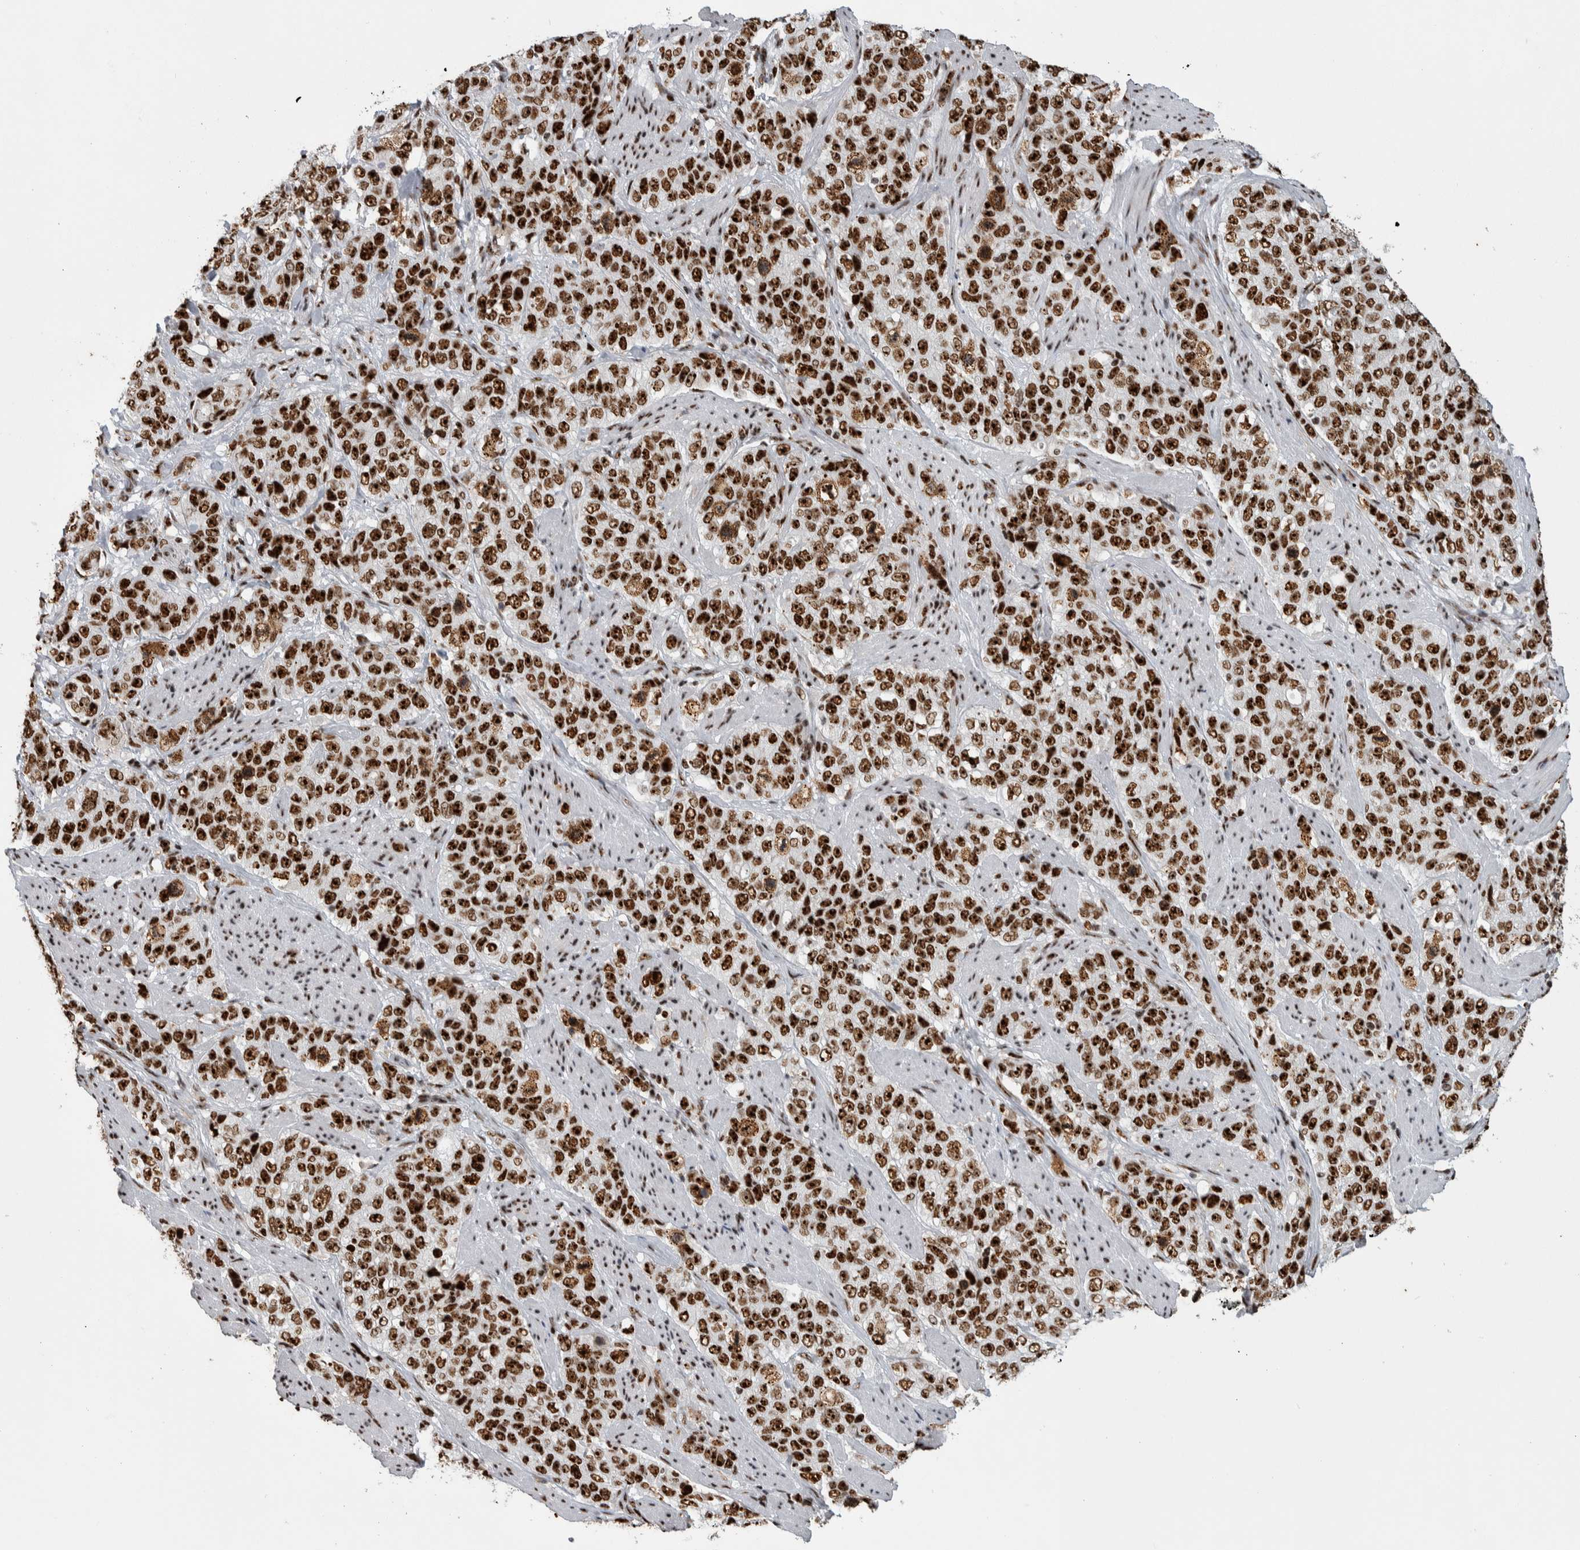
{"staining": {"intensity": "strong", "quantity": ">75%", "location": "nuclear"}, "tissue": "stomach cancer", "cell_type": "Tumor cells", "image_type": "cancer", "snomed": [{"axis": "morphology", "description": "Adenocarcinoma, NOS"}, {"axis": "topography", "description": "Stomach"}], "caption": "Immunohistochemistry image of human adenocarcinoma (stomach) stained for a protein (brown), which shows high levels of strong nuclear positivity in approximately >75% of tumor cells.", "gene": "NCL", "patient": {"sex": "male", "age": 48}}